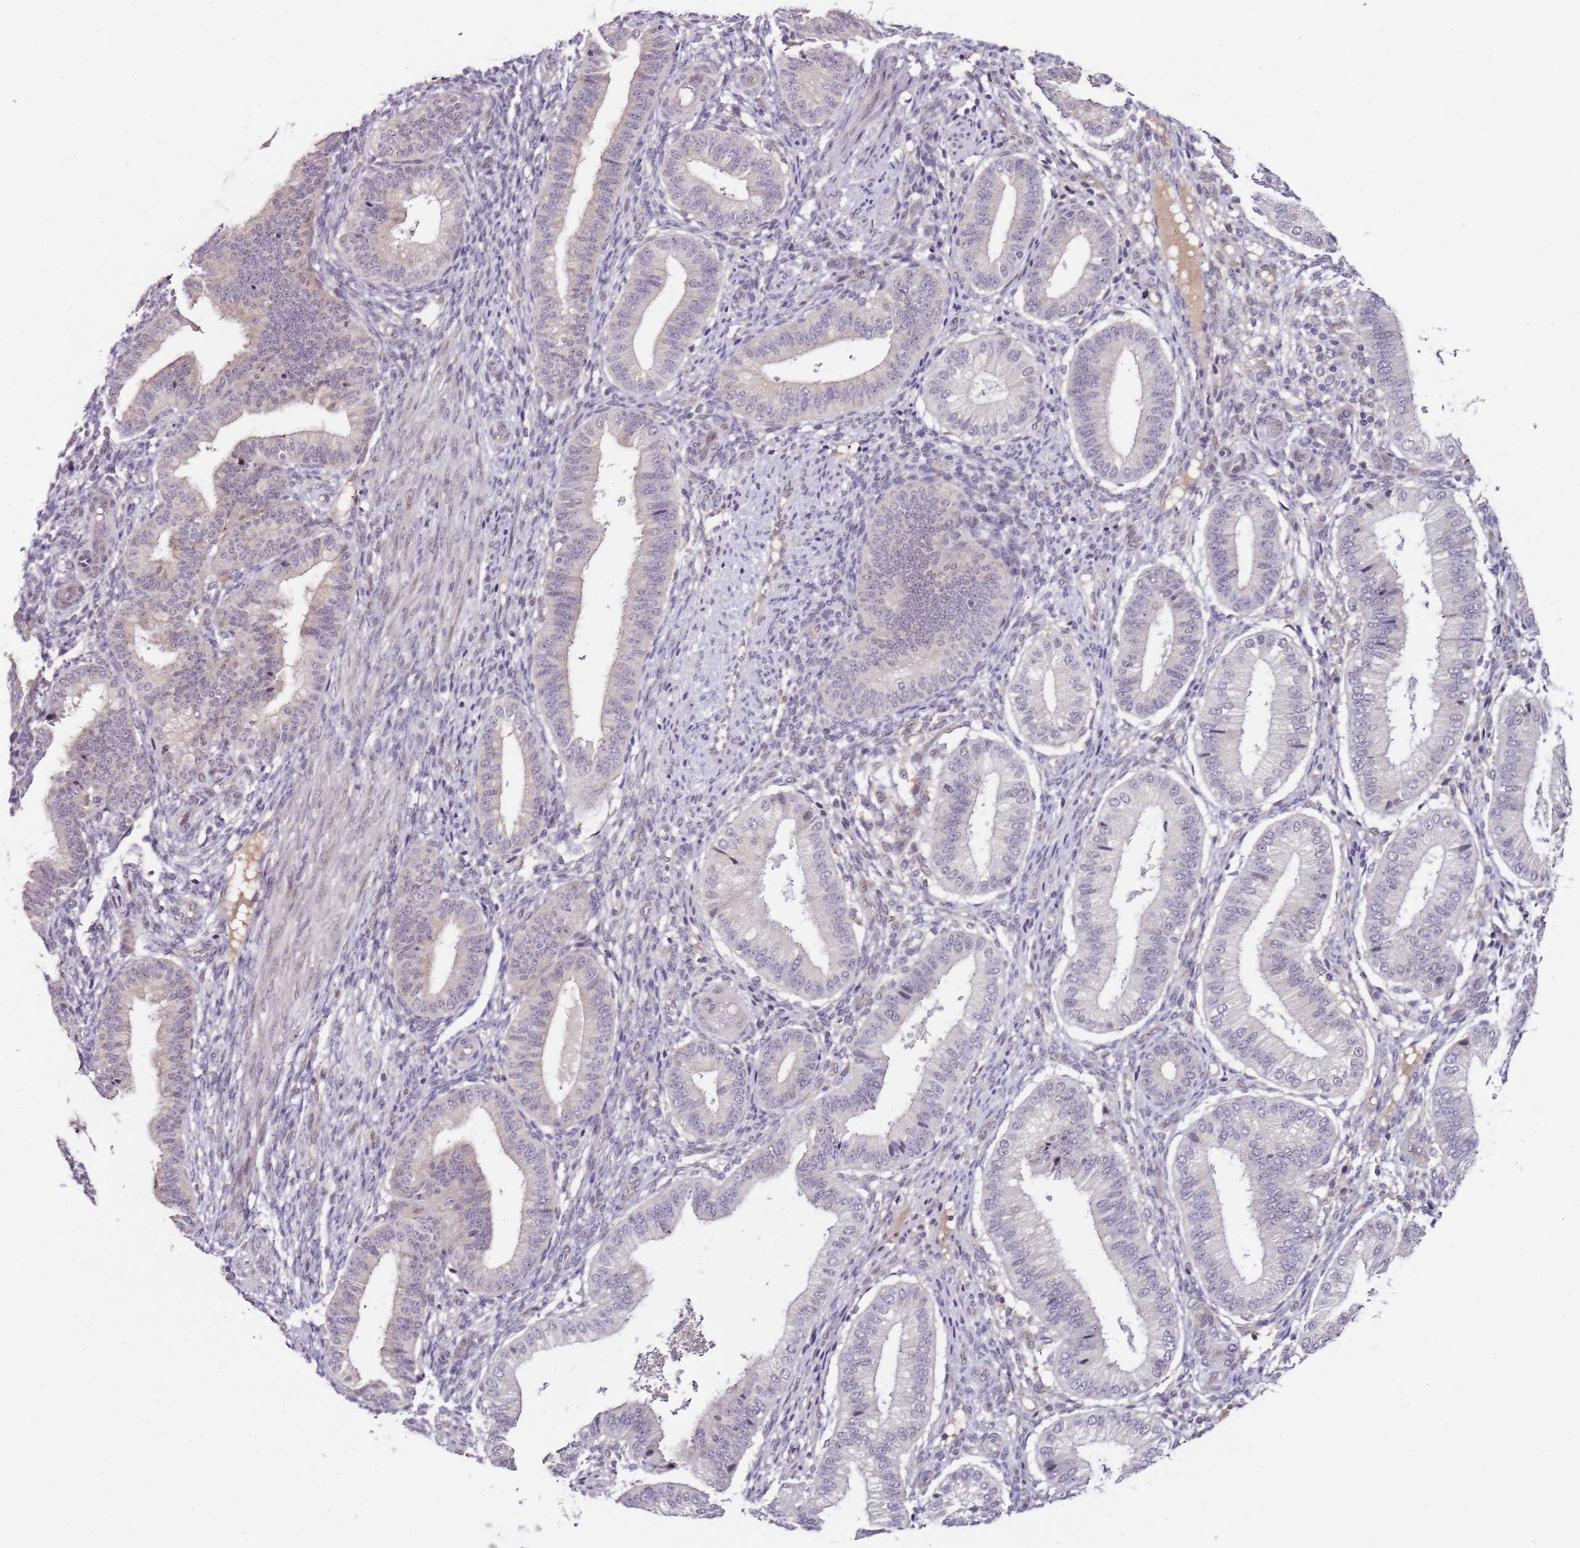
{"staining": {"intensity": "negative", "quantity": "none", "location": "none"}, "tissue": "endometrium", "cell_type": "Cells in endometrial stroma", "image_type": "normal", "snomed": [{"axis": "morphology", "description": "Normal tissue, NOS"}, {"axis": "topography", "description": "Endometrium"}], "caption": "Protein analysis of normal endometrium shows no significant expression in cells in endometrial stroma. Nuclei are stained in blue.", "gene": "FBXL22", "patient": {"sex": "female", "age": 39}}